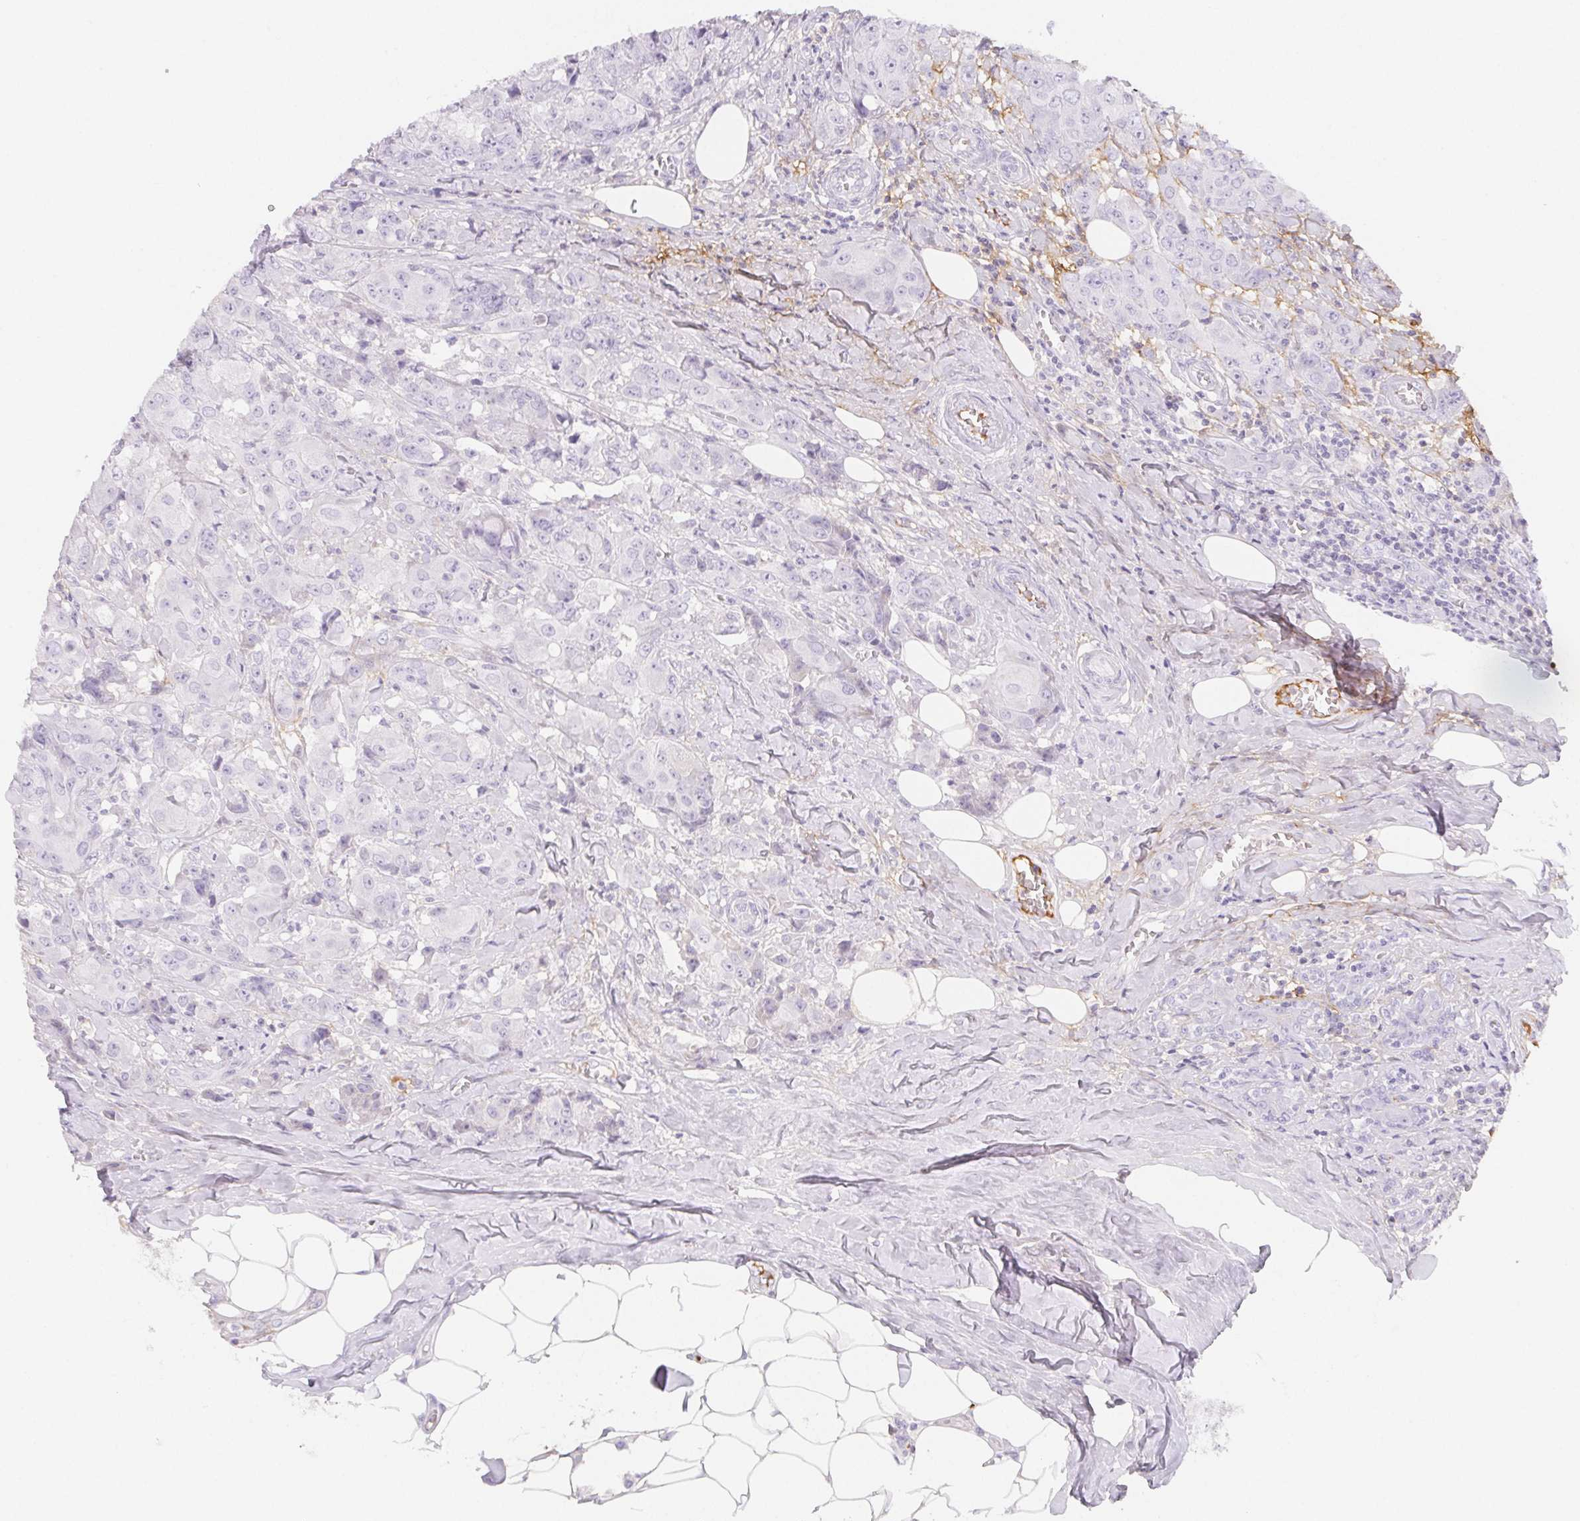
{"staining": {"intensity": "negative", "quantity": "none", "location": "none"}, "tissue": "breast cancer", "cell_type": "Tumor cells", "image_type": "cancer", "snomed": [{"axis": "morphology", "description": "Normal tissue, NOS"}, {"axis": "morphology", "description": "Duct carcinoma"}, {"axis": "topography", "description": "Breast"}], "caption": "Protein analysis of breast cancer (invasive ductal carcinoma) demonstrates no significant staining in tumor cells.", "gene": "ITIH2", "patient": {"sex": "female", "age": 43}}